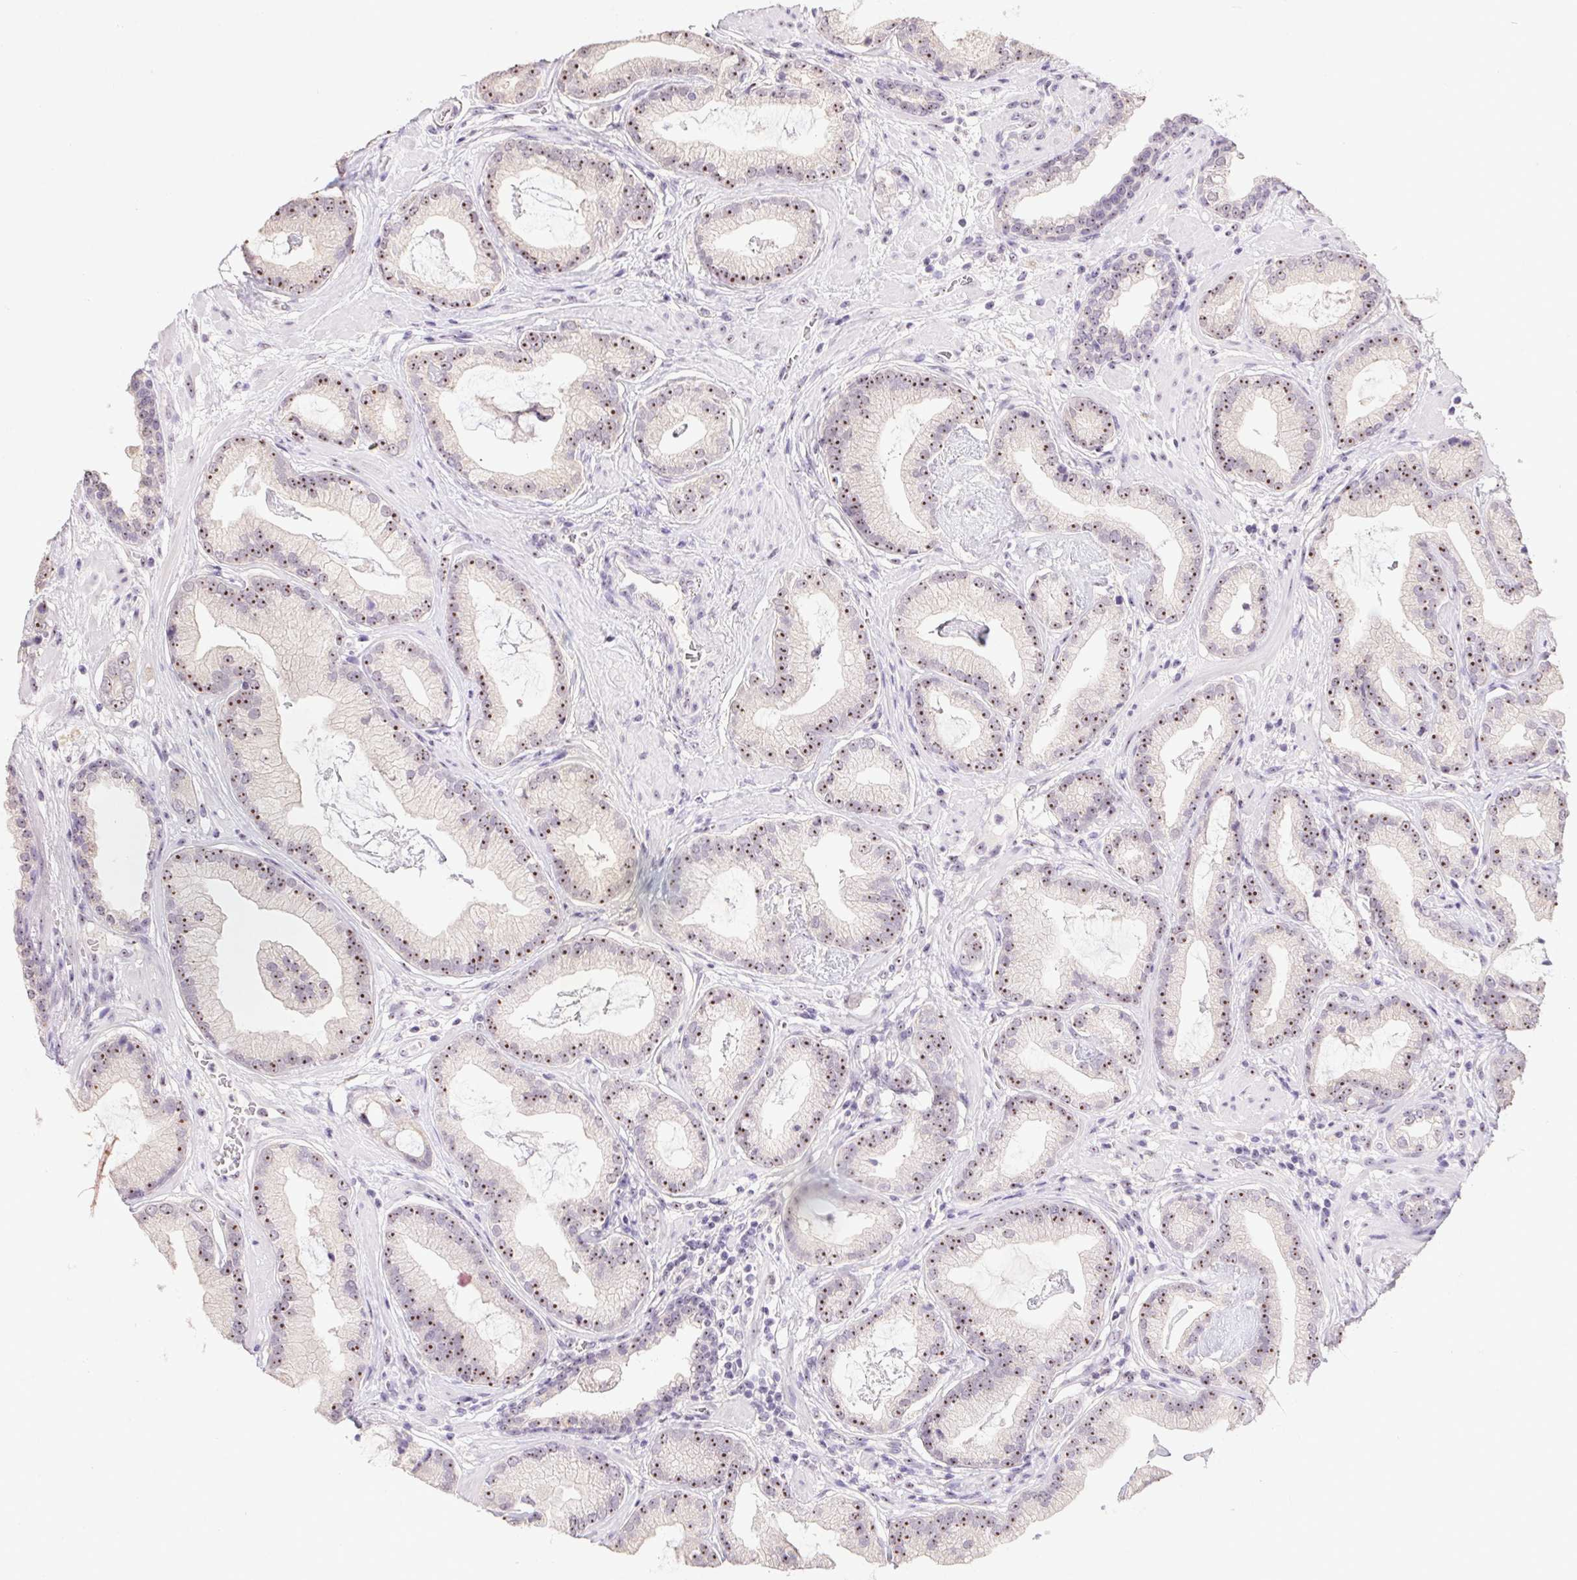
{"staining": {"intensity": "moderate", "quantity": ">75%", "location": "nuclear"}, "tissue": "prostate cancer", "cell_type": "Tumor cells", "image_type": "cancer", "snomed": [{"axis": "morphology", "description": "Adenocarcinoma, Low grade"}, {"axis": "topography", "description": "Prostate"}], "caption": "An IHC histopathology image of tumor tissue is shown. Protein staining in brown labels moderate nuclear positivity in prostate cancer (low-grade adenocarcinoma) within tumor cells. The protein is stained brown, and the nuclei are stained in blue (DAB IHC with brightfield microscopy, high magnification).", "gene": "BATF2", "patient": {"sex": "male", "age": 62}}